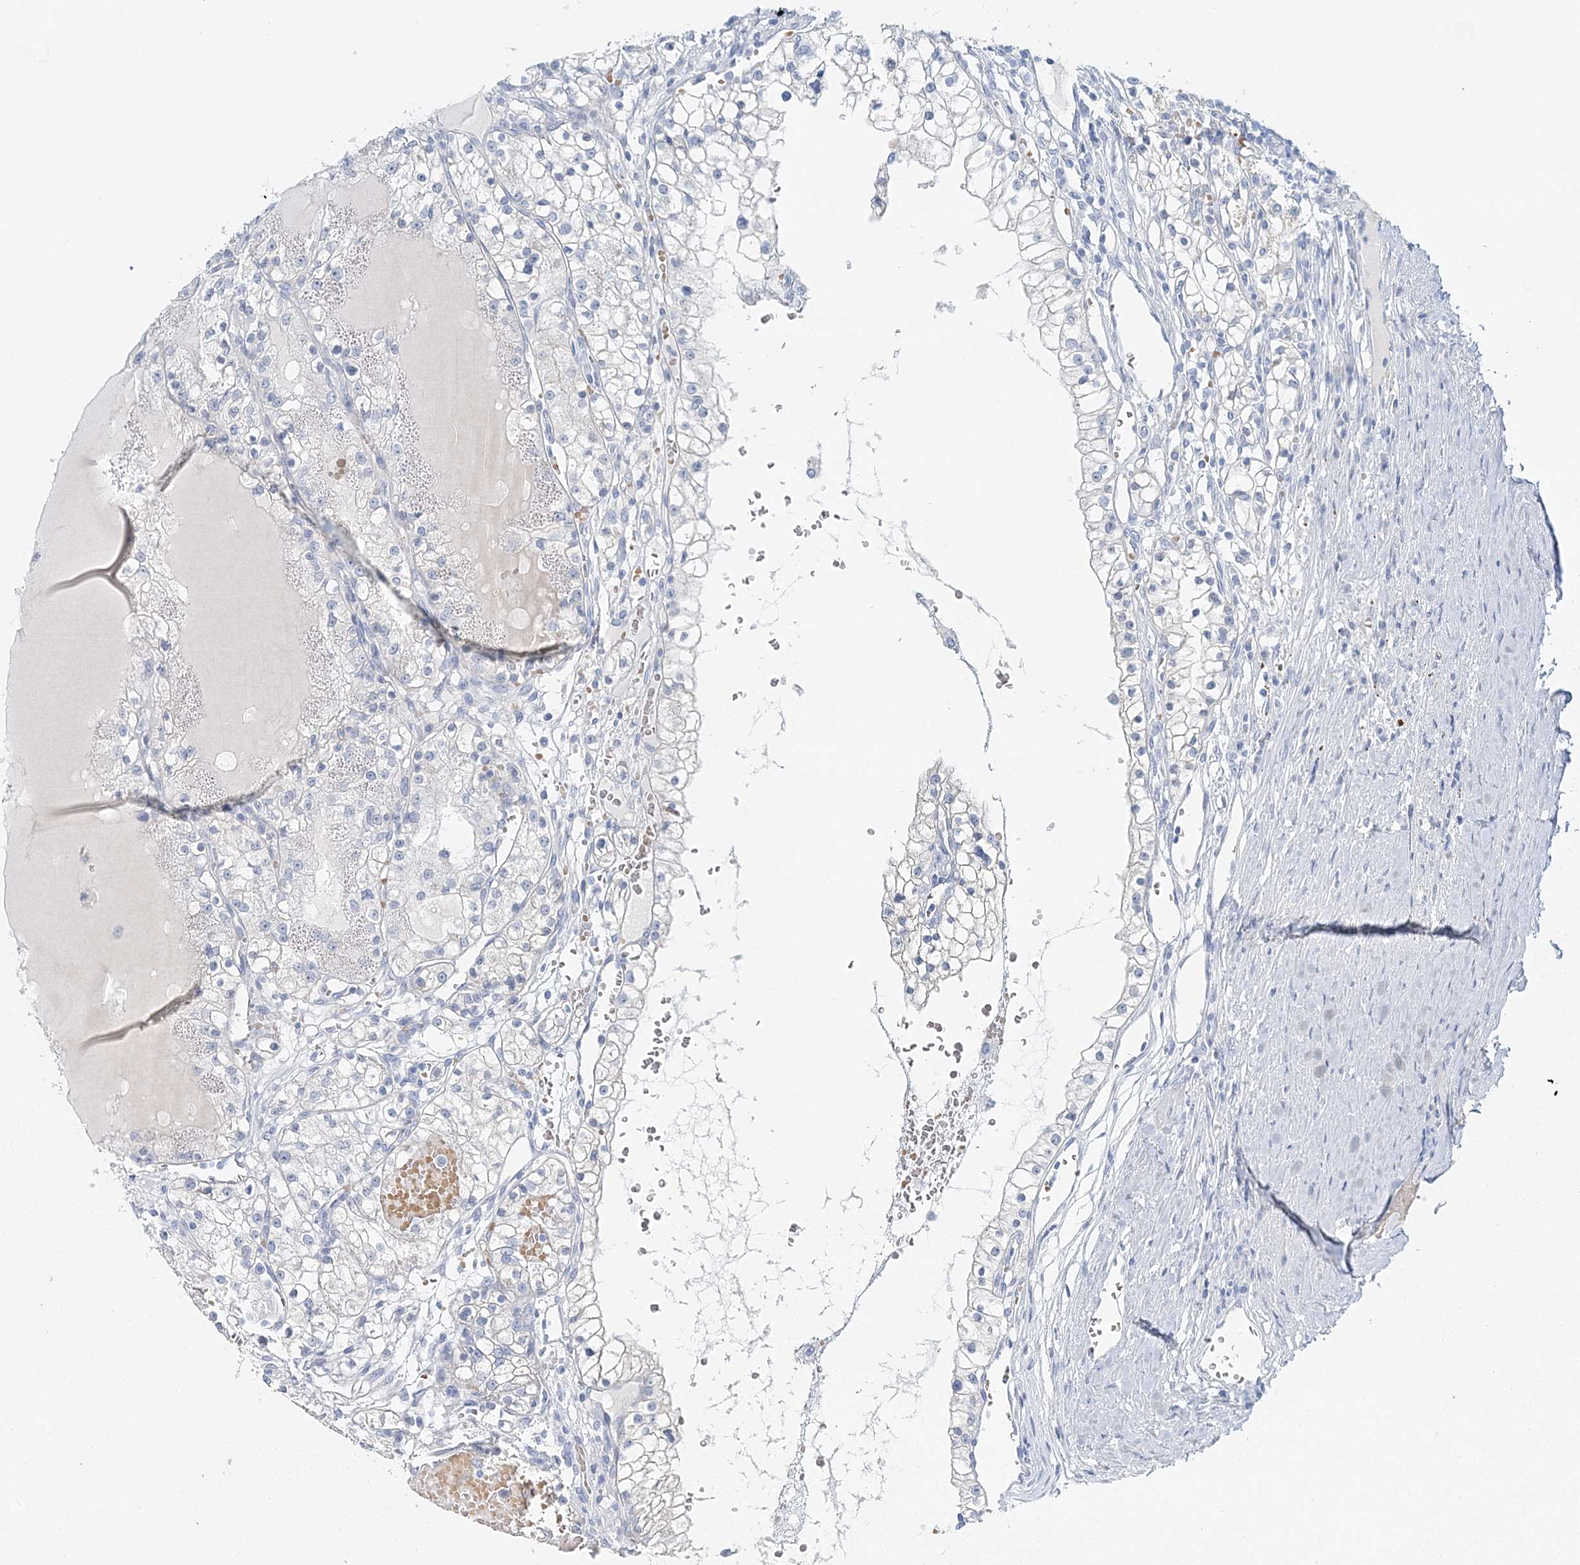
{"staining": {"intensity": "negative", "quantity": "none", "location": "none"}, "tissue": "renal cancer", "cell_type": "Tumor cells", "image_type": "cancer", "snomed": [{"axis": "morphology", "description": "Normal tissue, NOS"}, {"axis": "morphology", "description": "Adenocarcinoma, NOS"}, {"axis": "topography", "description": "Kidney"}], "caption": "There is no significant staining in tumor cells of adenocarcinoma (renal).", "gene": "VILL", "patient": {"sex": "male", "age": 68}}